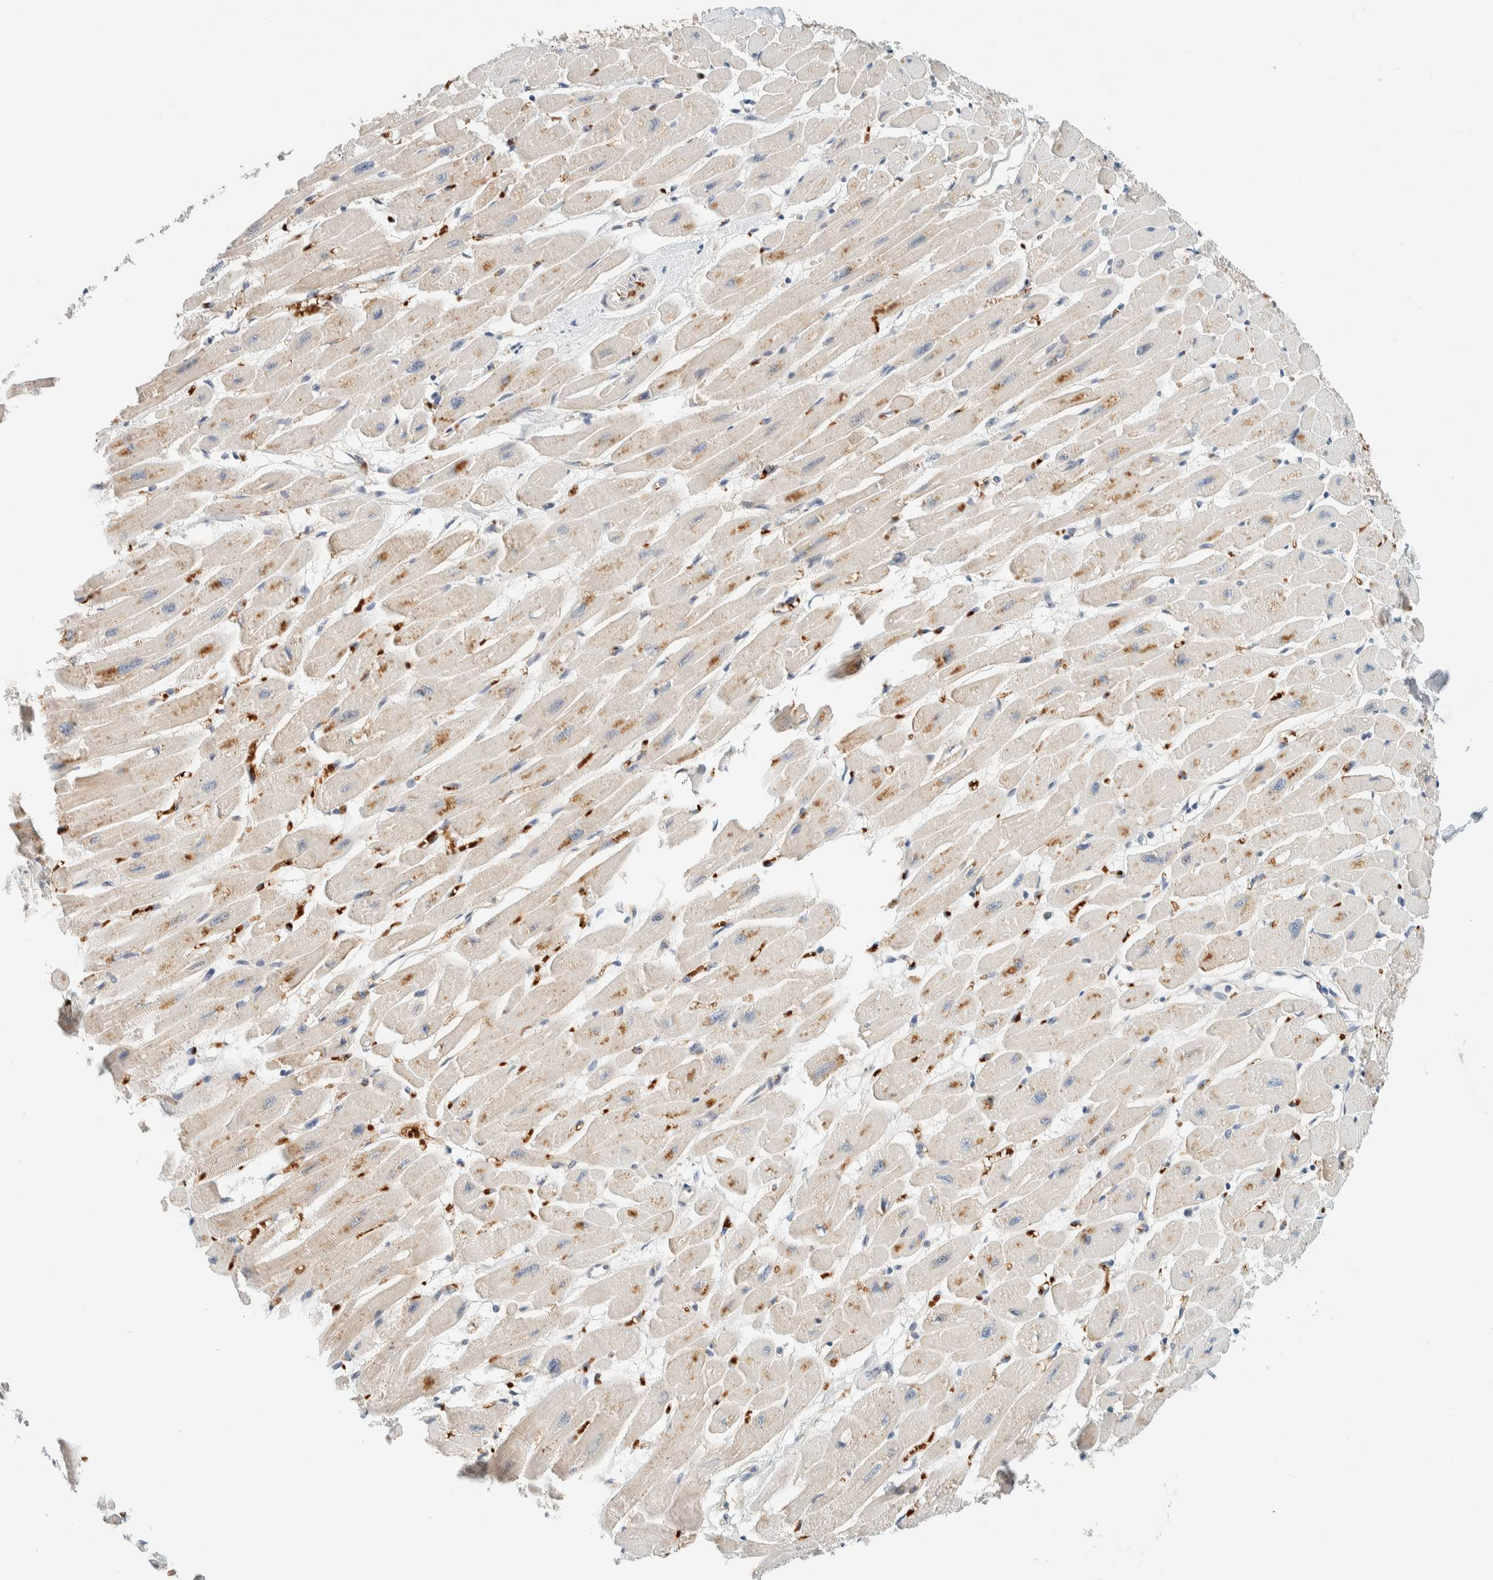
{"staining": {"intensity": "weak", "quantity": ">75%", "location": "cytoplasmic/membranous"}, "tissue": "heart muscle", "cell_type": "Cardiomyocytes", "image_type": "normal", "snomed": [{"axis": "morphology", "description": "Normal tissue, NOS"}, {"axis": "topography", "description": "Heart"}], "caption": "The immunohistochemical stain labels weak cytoplasmic/membranous staining in cardiomyocytes of normal heart muscle. The protein of interest is stained brown, and the nuclei are stained in blue (DAB IHC with brightfield microscopy, high magnification).", "gene": "TSTD2", "patient": {"sex": "female", "age": 54}}